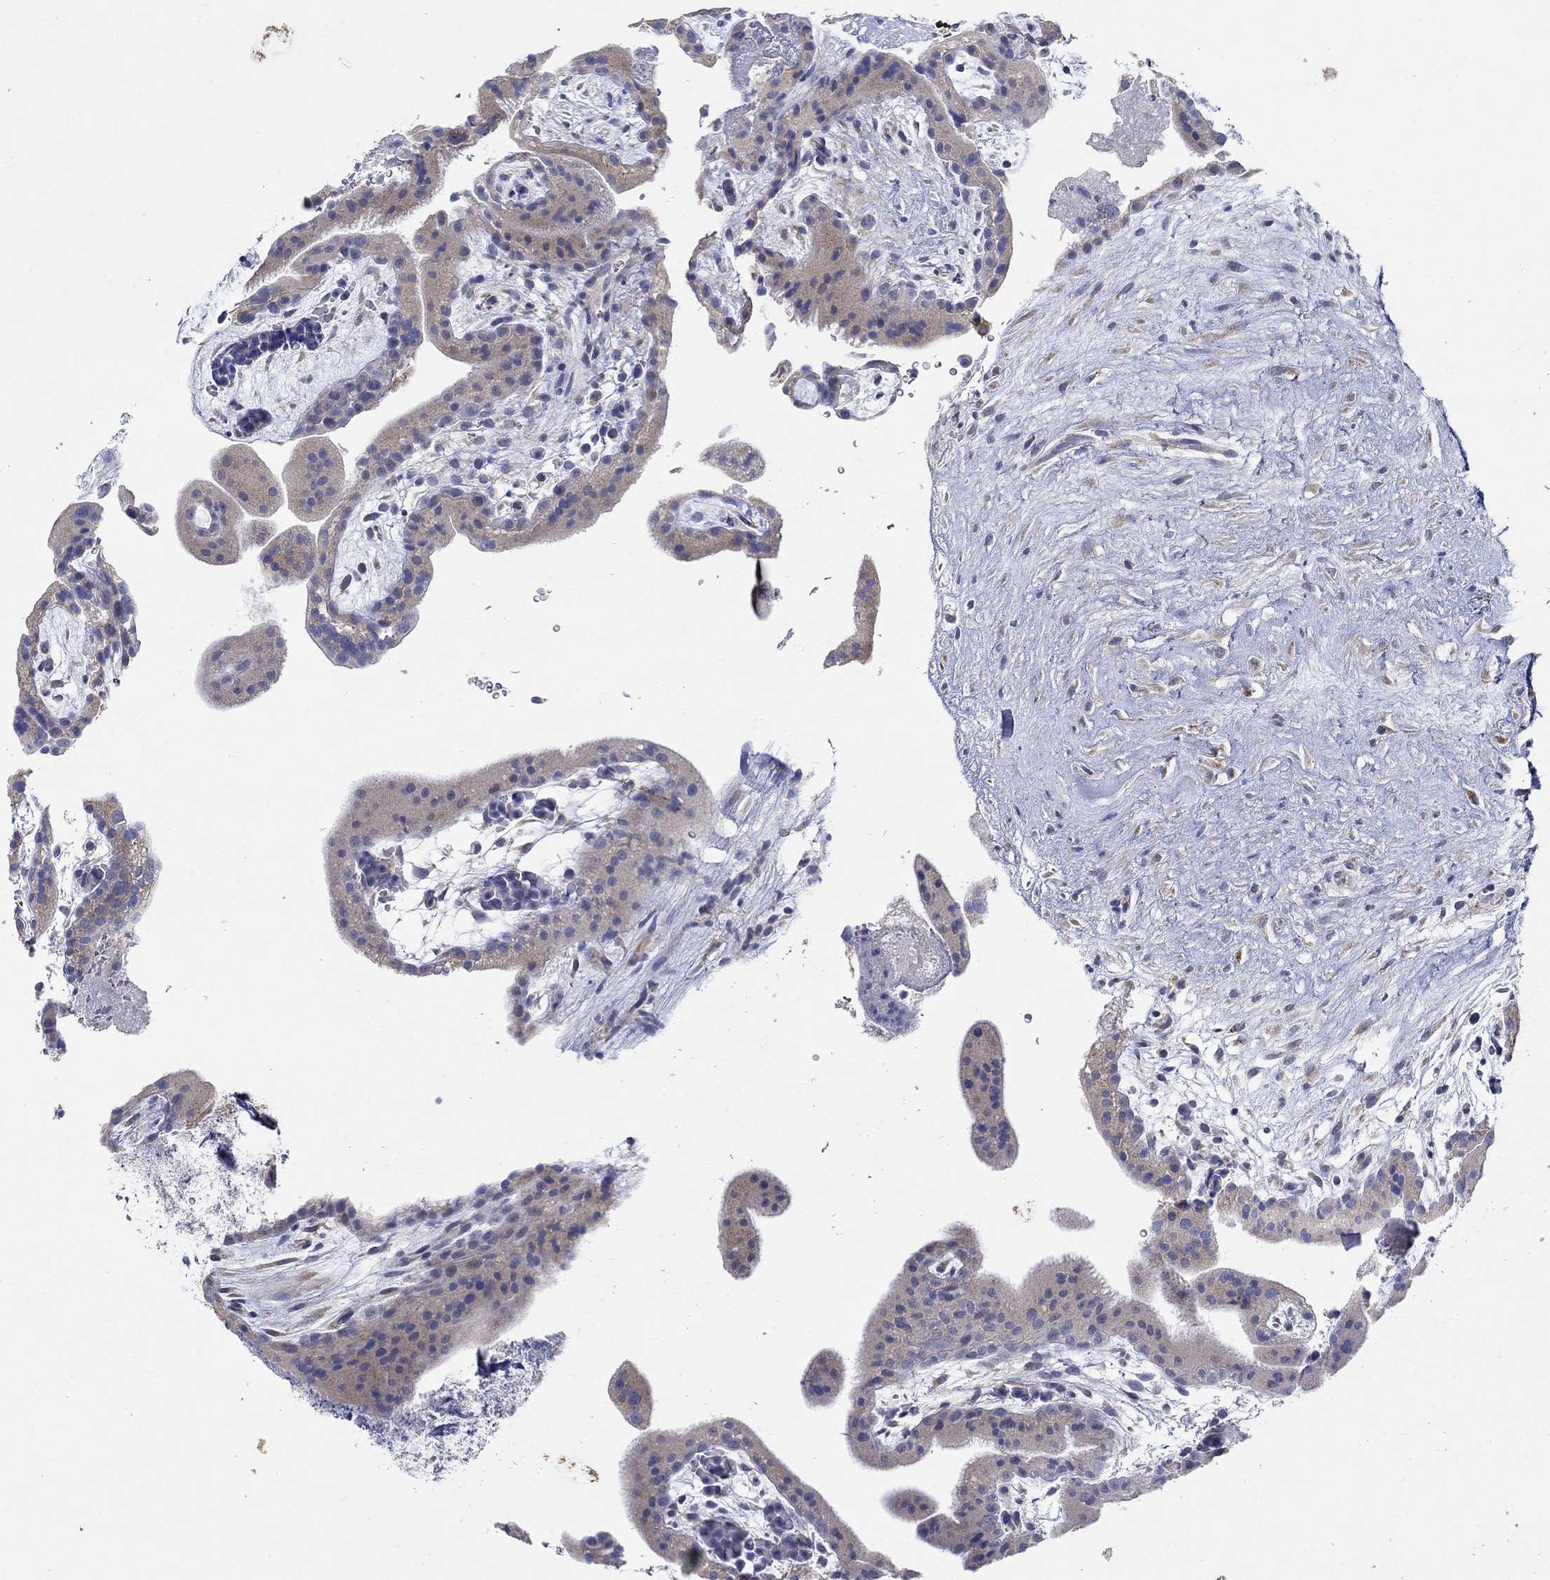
{"staining": {"intensity": "negative", "quantity": "none", "location": "none"}, "tissue": "placenta", "cell_type": "Decidual cells", "image_type": "normal", "snomed": [{"axis": "morphology", "description": "Normal tissue, NOS"}, {"axis": "topography", "description": "Placenta"}], "caption": "This micrograph is of normal placenta stained with immunohistochemistry (IHC) to label a protein in brown with the nuclei are counter-stained blue. There is no positivity in decidual cells.", "gene": "KRT222", "patient": {"sex": "female", "age": 19}}